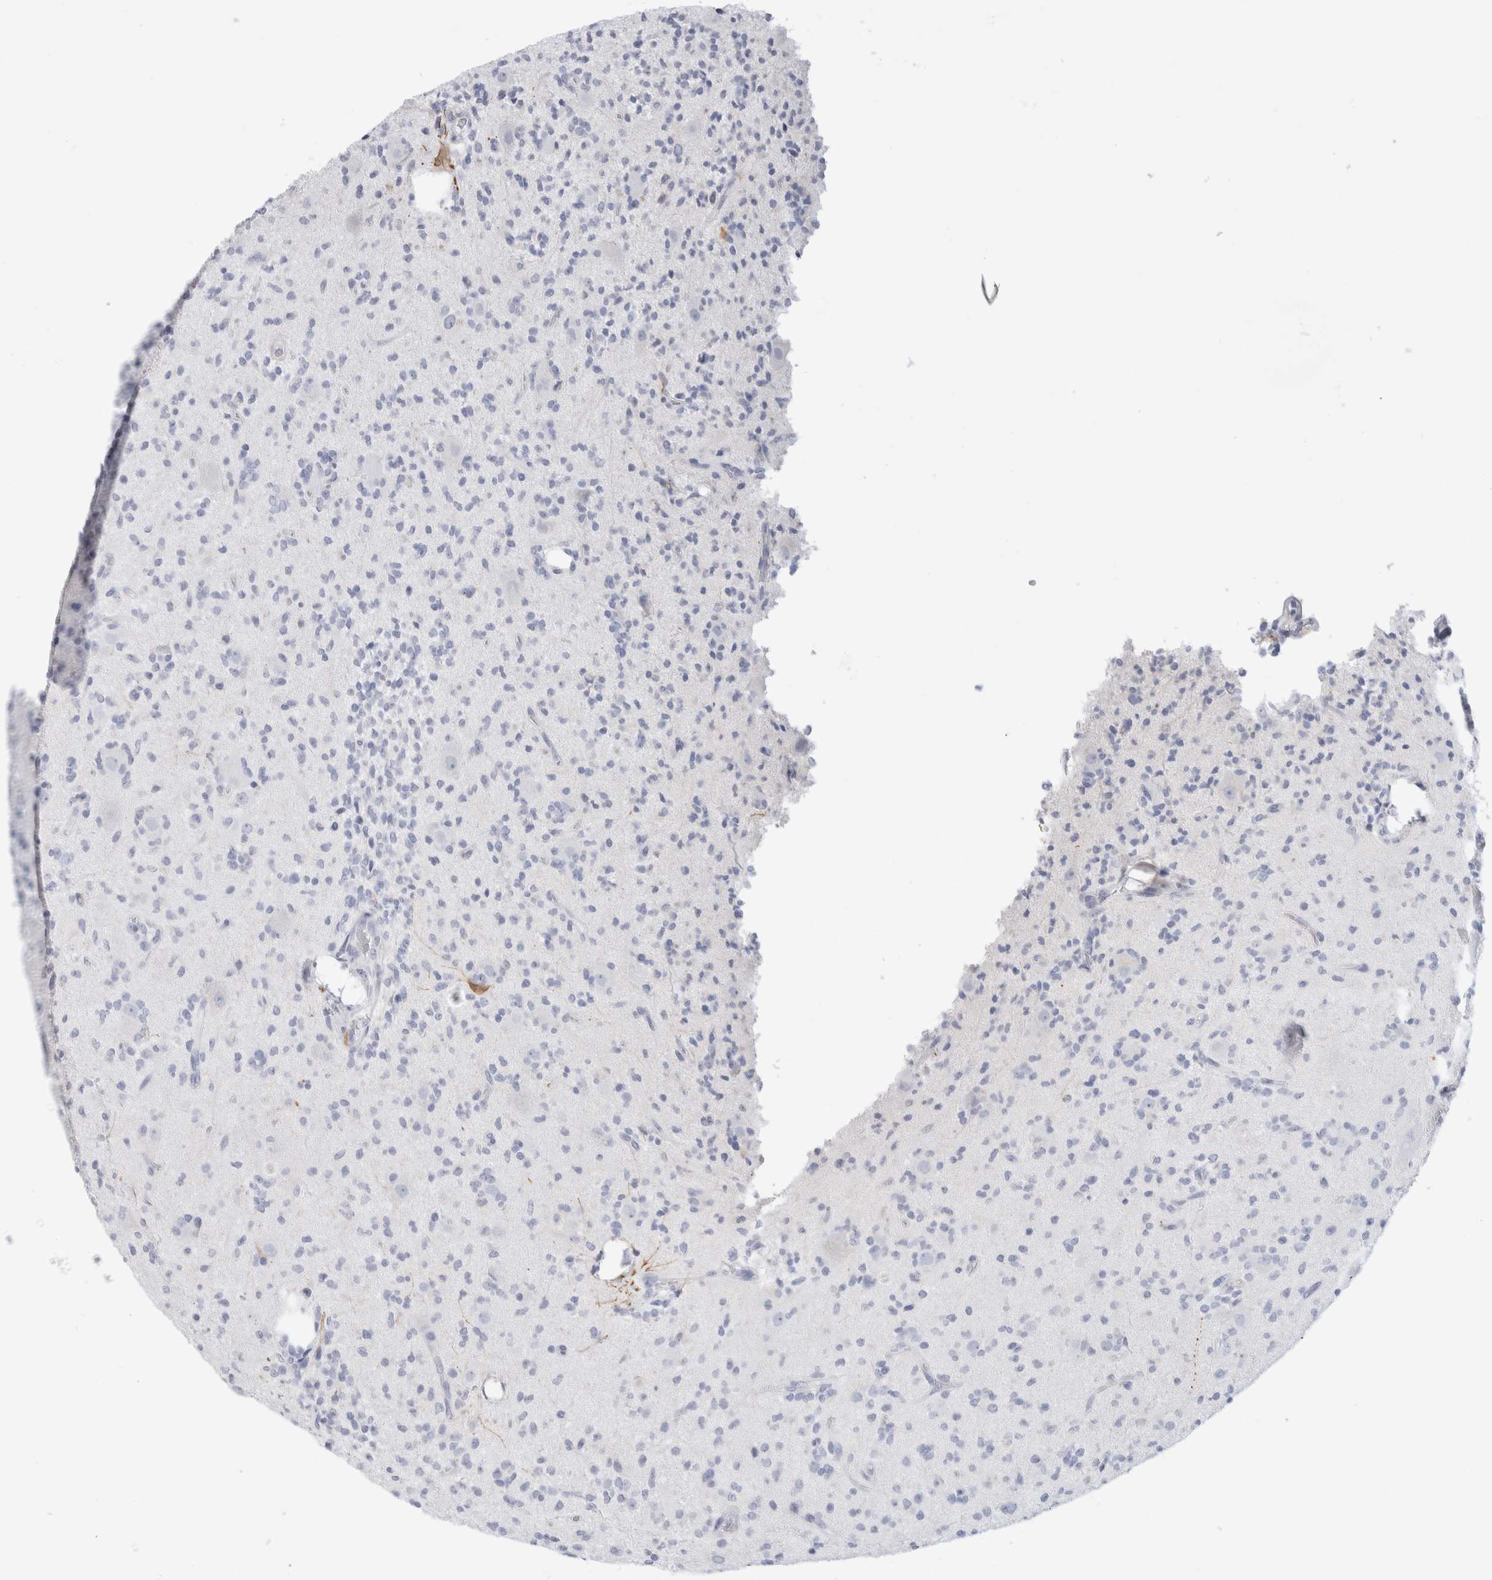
{"staining": {"intensity": "negative", "quantity": "none", "location": "none"}, "tissue": "glioma", "cell_type": "Tumor cells", "image_type": "cancer", "snomed": [{"axis": "morphology", "description": "Glioma, malignant, High grade"}, {"axis": "topography", "description": "Brain"}], "caption": "This is an immunohistochemistry photomicrograph of human high-grade glioma (malignant). There is no staining in tumor cells.", "gene": "MUC15", "patient": {"sex": "male", "age": 34}}